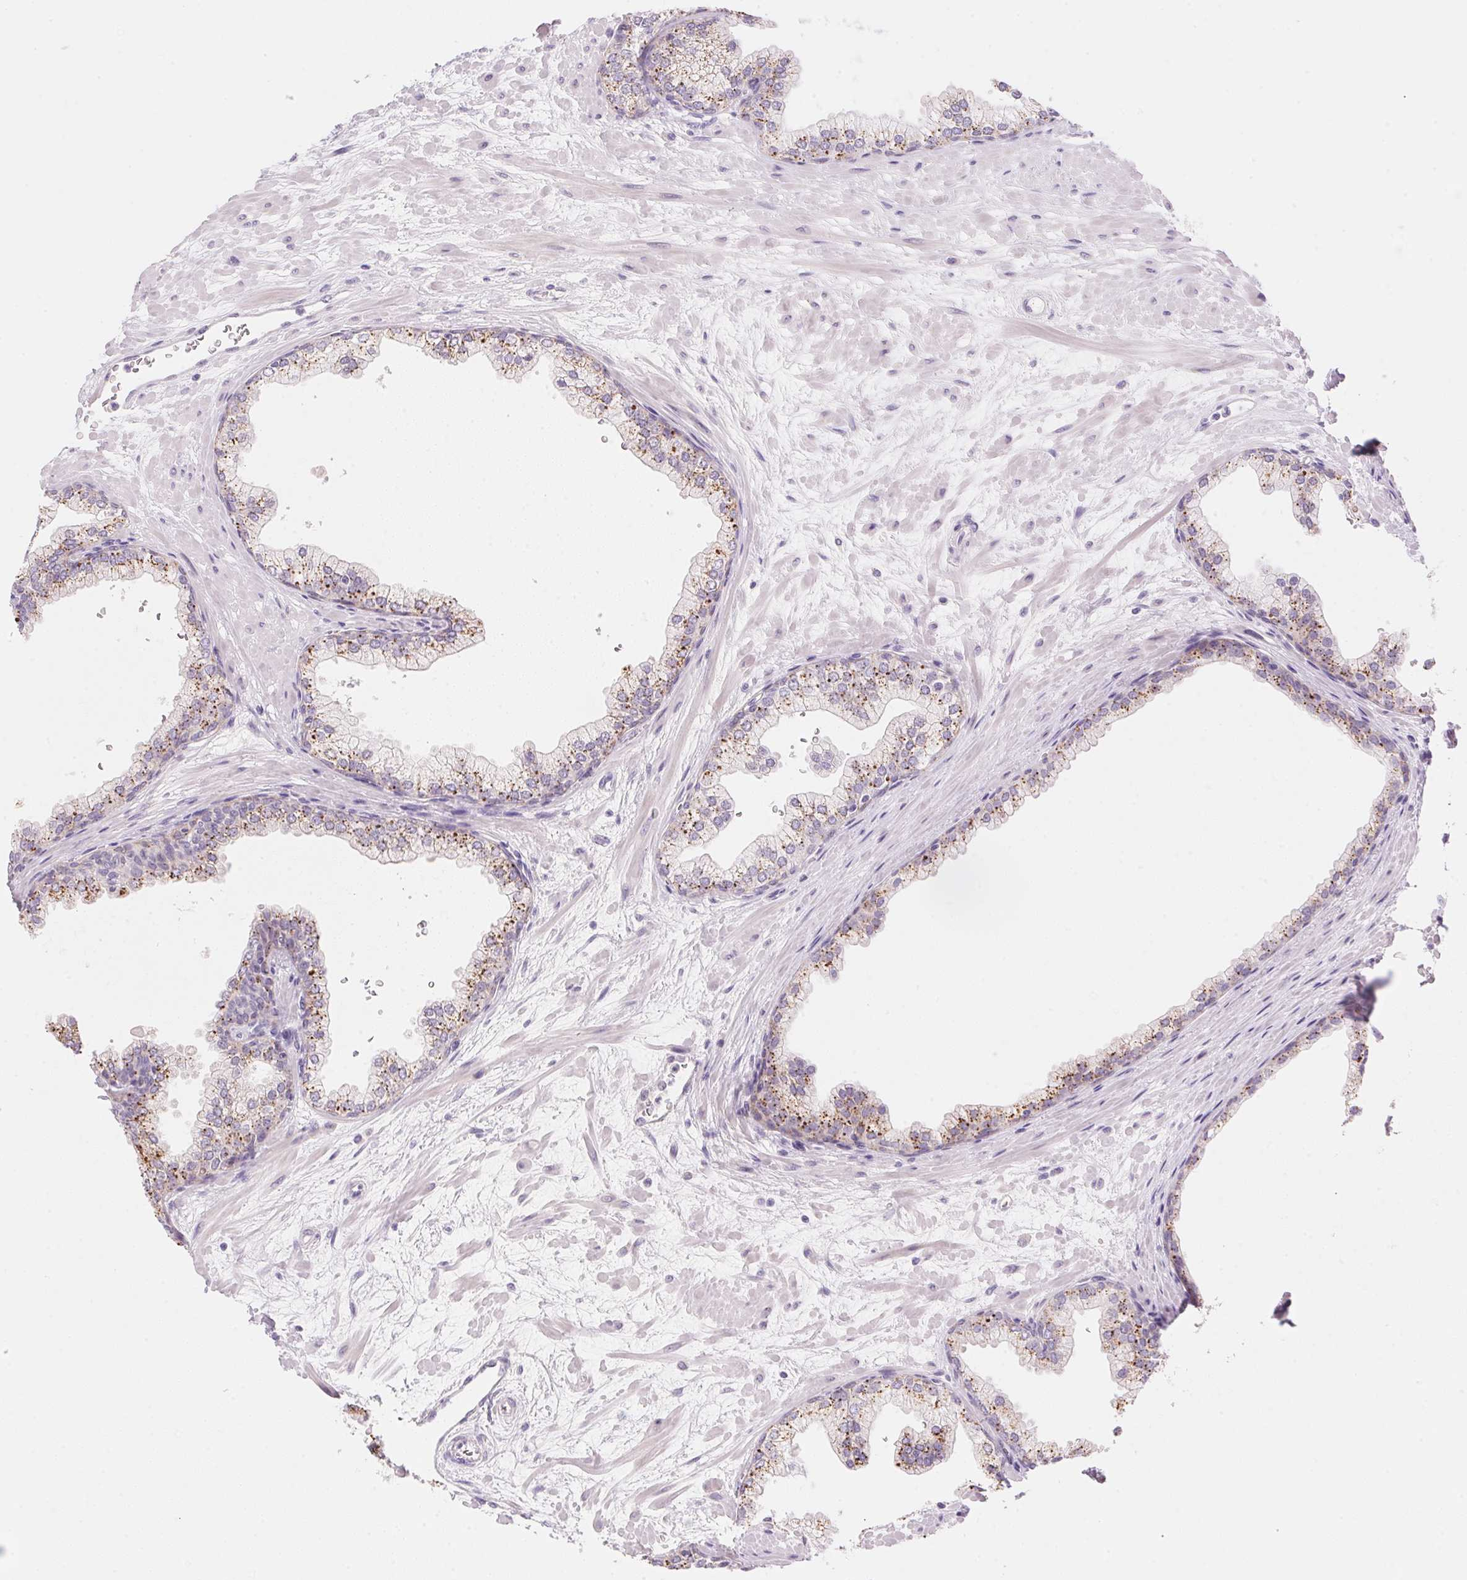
{"staining": {"intensity": "strong", "quantity": "25%-75%", "location": "cytoplasmic/membranous"}, "tissue": "prostate", "cell_type": "Glandular cells", "image_type": "normal", "snomed": [{"axis": "morphology", "description": "Normal tissue, NOS"}, {"axis": "topography", "description": "Prostate"}, {"axis": "topography", "description": "Peripheral nerve tissue"}], "caption": "Protein staining shows strong cytoplasmic/membranous expression in approximately 25%-75% of glandular cells in normal prostate.", "gene": "TEKT1", "patient": {"sex": "male", "age": 61}}